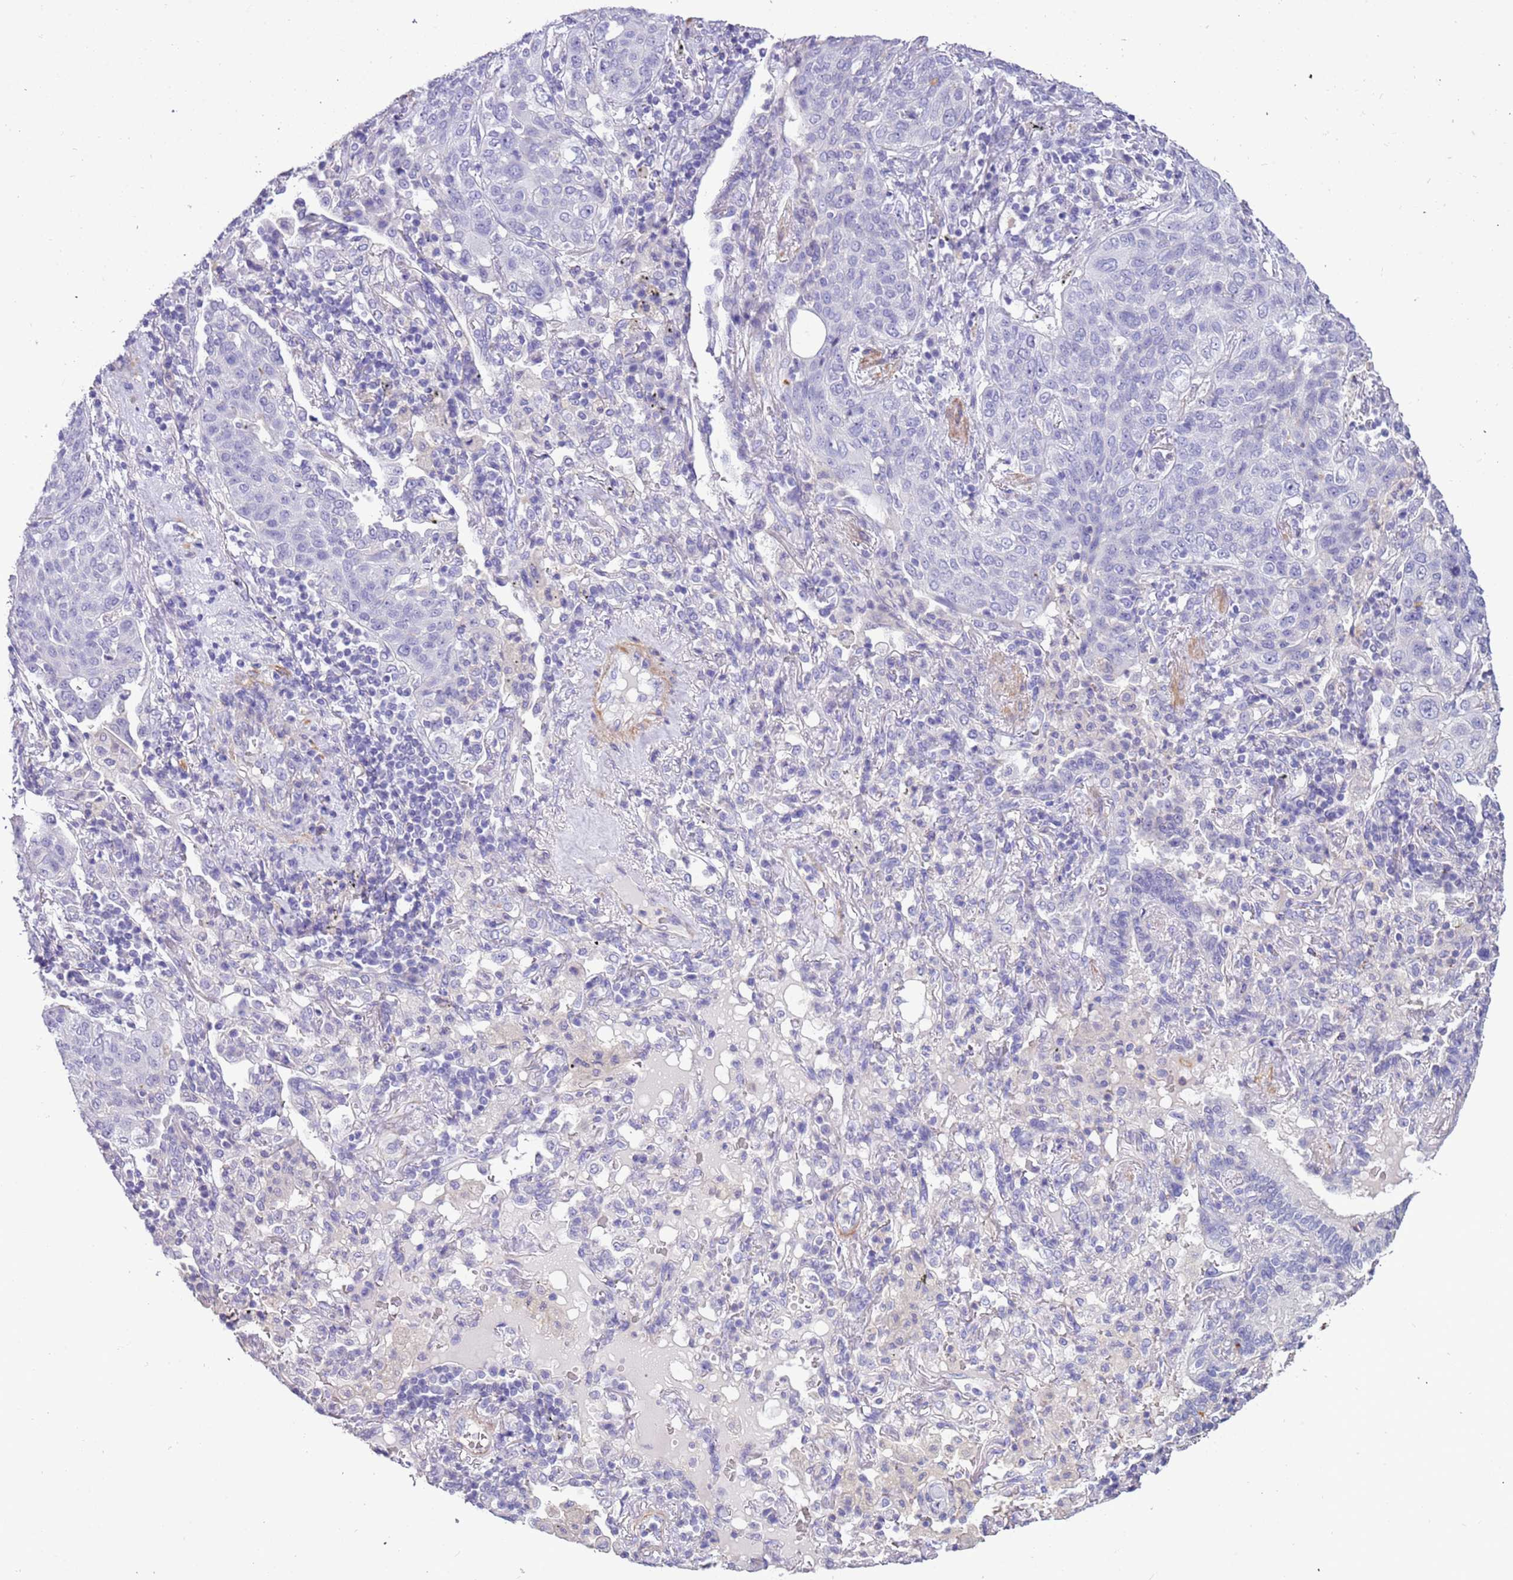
{"staining": {"intensity": "negative", "quantity": "none", "location": "none"}, "tissue": "lung cancer", "cell_type": "Tumor cells", "image_type": "cancer", "snomed": [{"axis": "morphology", "description": "Squamous cell carcinoma, NOS"}, {"axis": "topography", "description": "Lung"}], "caption": "High power microscopy photomicrograph of an immunohistochemistry (IHC) histopathology image of squamous cell carcinoma (lung), revealing no significant staining in tumor cells.", "gene": "PCGF2", "patient": {"sex": "female", "age": 70}}